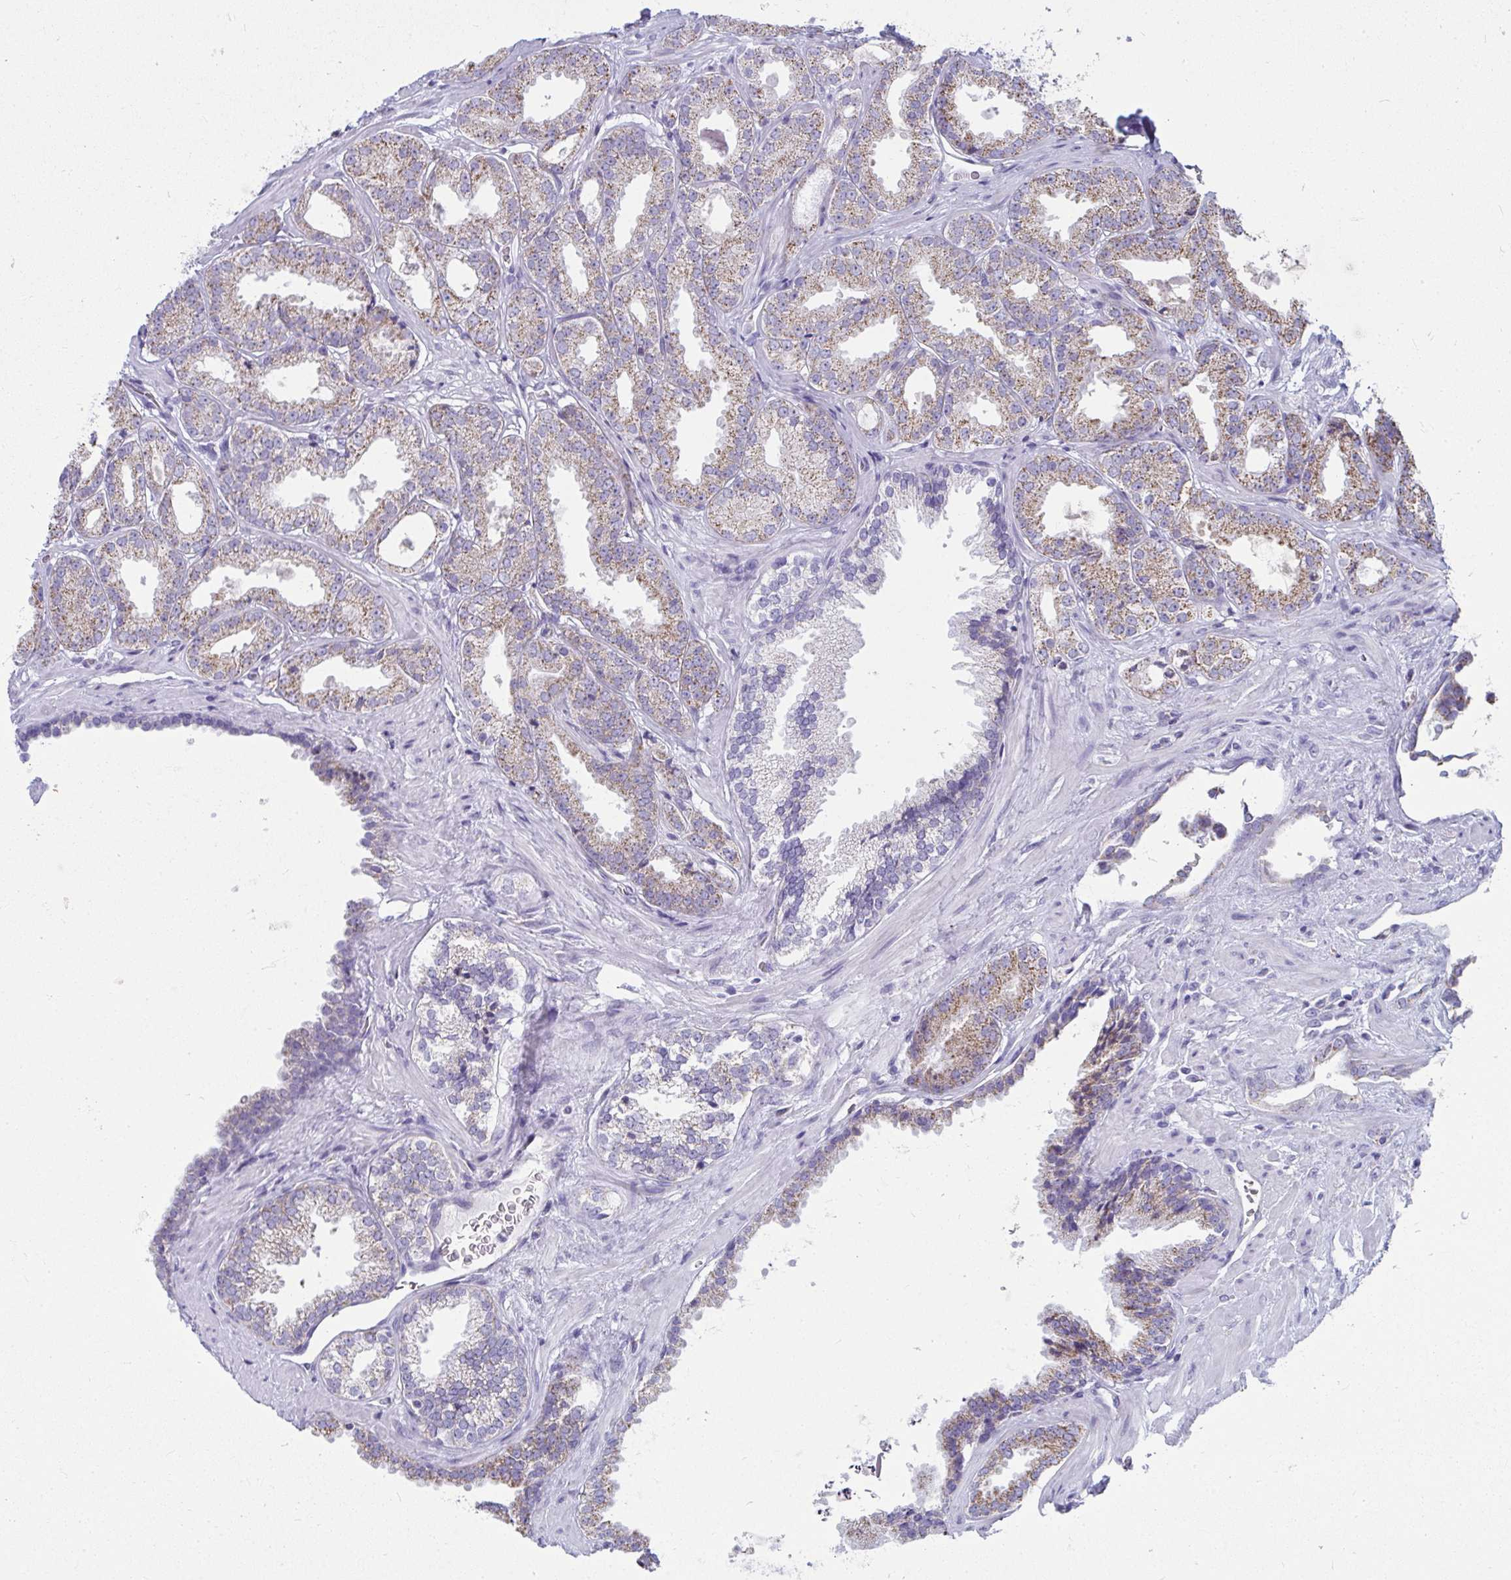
{"staining": {"intensity": "moderate", "quantity": "25%-75%", "location": "cytoplasmic/membranous"}, "tissue": "prostate cancer", "cell_type": "Tumor cells", "image_type": "cancer", "snomed": [{"axis": "morphology", "description": "Adenocarcinoma, Low grade"}, {"axis": "topography", "description": "Prostate"}], "caption": "DAB immunohistochemical staining of human prostate low-grade adenocarcinoma exhibits moderate cytoplasmic/membranous protein staining in about 25%-75% of tumor cells. Nuclei are stained in blue.", "gene": "SLC6A1", "patient": {"sex": "male", "age": 67}}